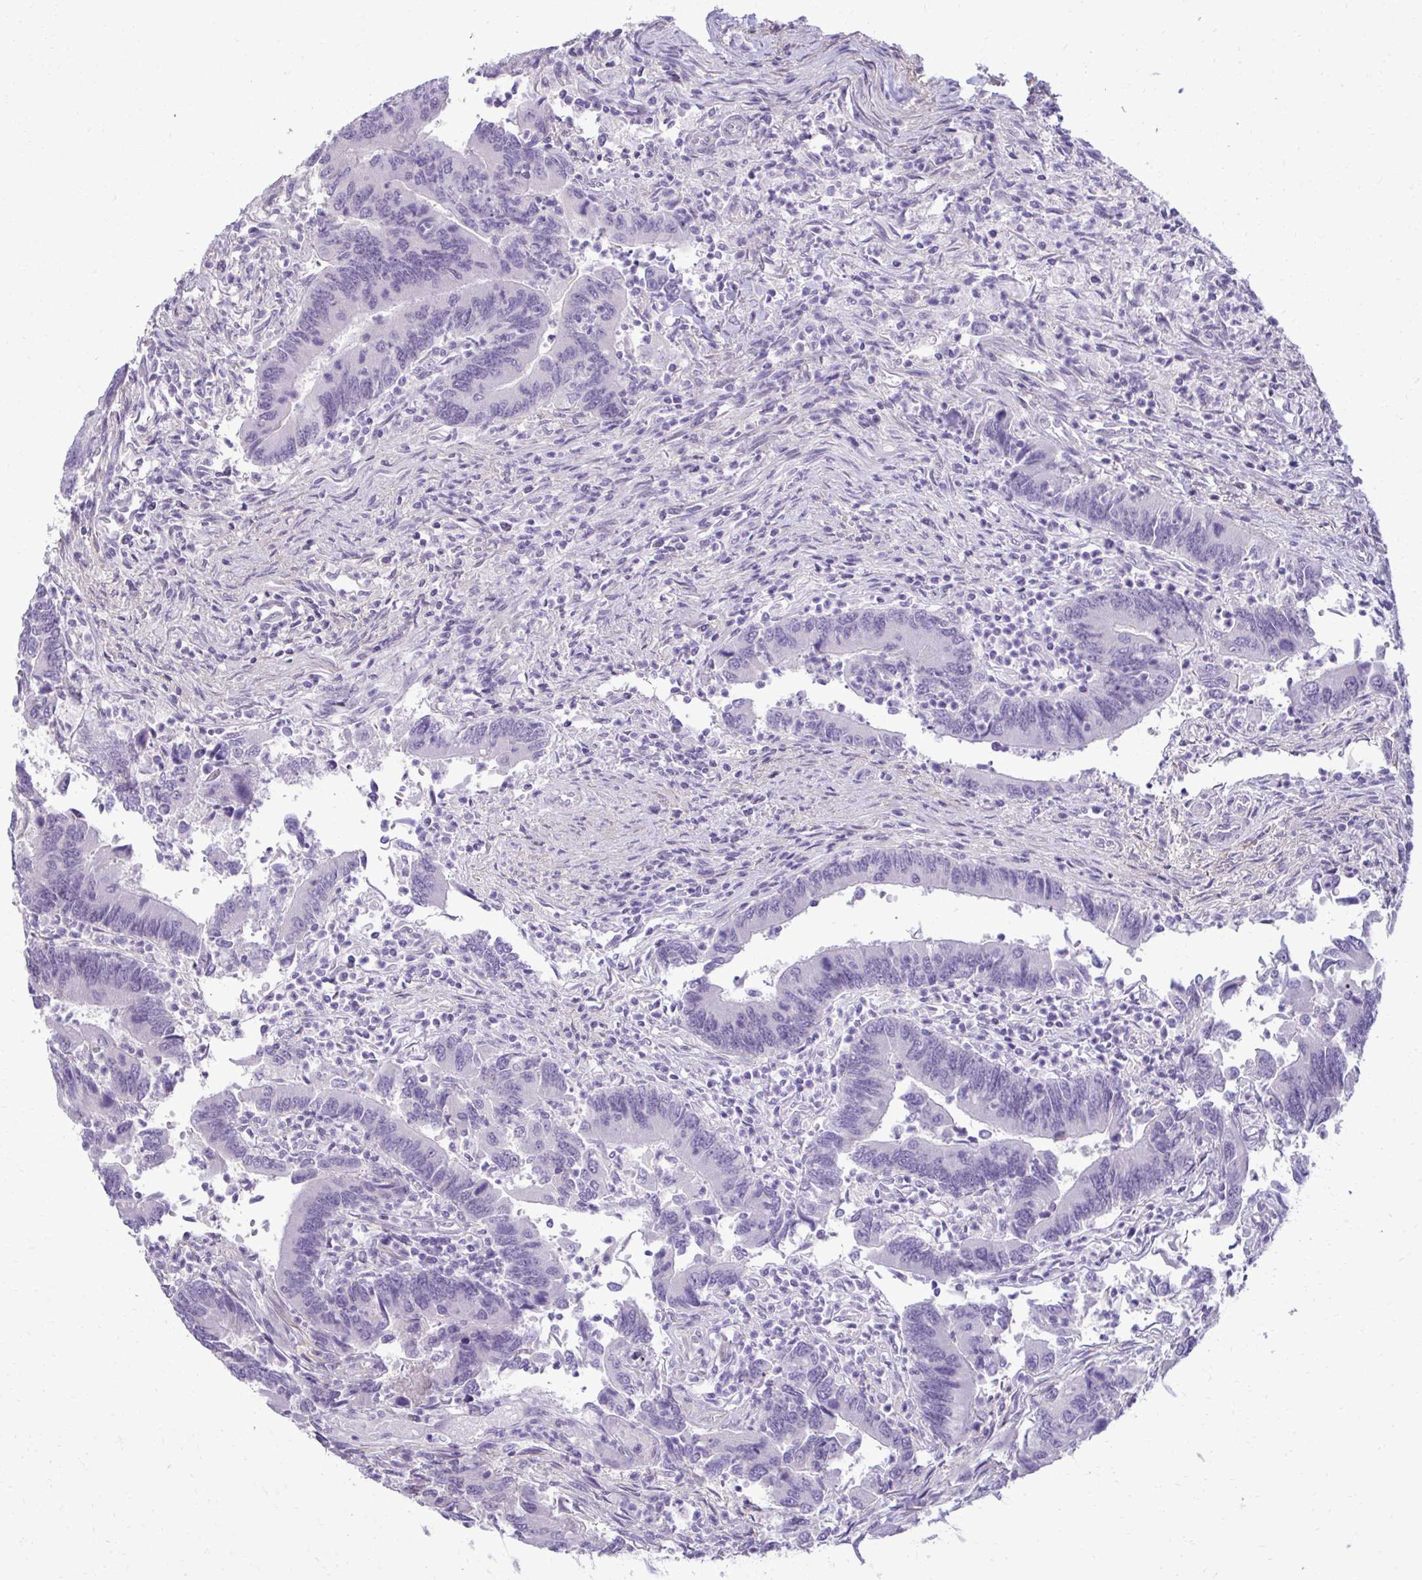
{"staining": {"intensity": "negative", "quantity": "none", "location": "none"}, "tissue": "colorectal cancer", "cell_type": "Tumor cells", "image_type": "cancer", "snomed": [{"axis": "morphology", "description": "Adenocarcinoma, NOS"}, {"axis": "topography", "description": "Colon"}], "caption": "Colorectal cancer (adenocarcinoma) was stained to show a protein in brown. There is no significant staining in tumor cells. The staining was performed using DAB to visualize the protein expression in brown, while the nuclei were stained in blue with hematoxylin (Magnification: 20x).", "gene": "SLC30A3", "patient": {"sex": "female", "age": 67}}